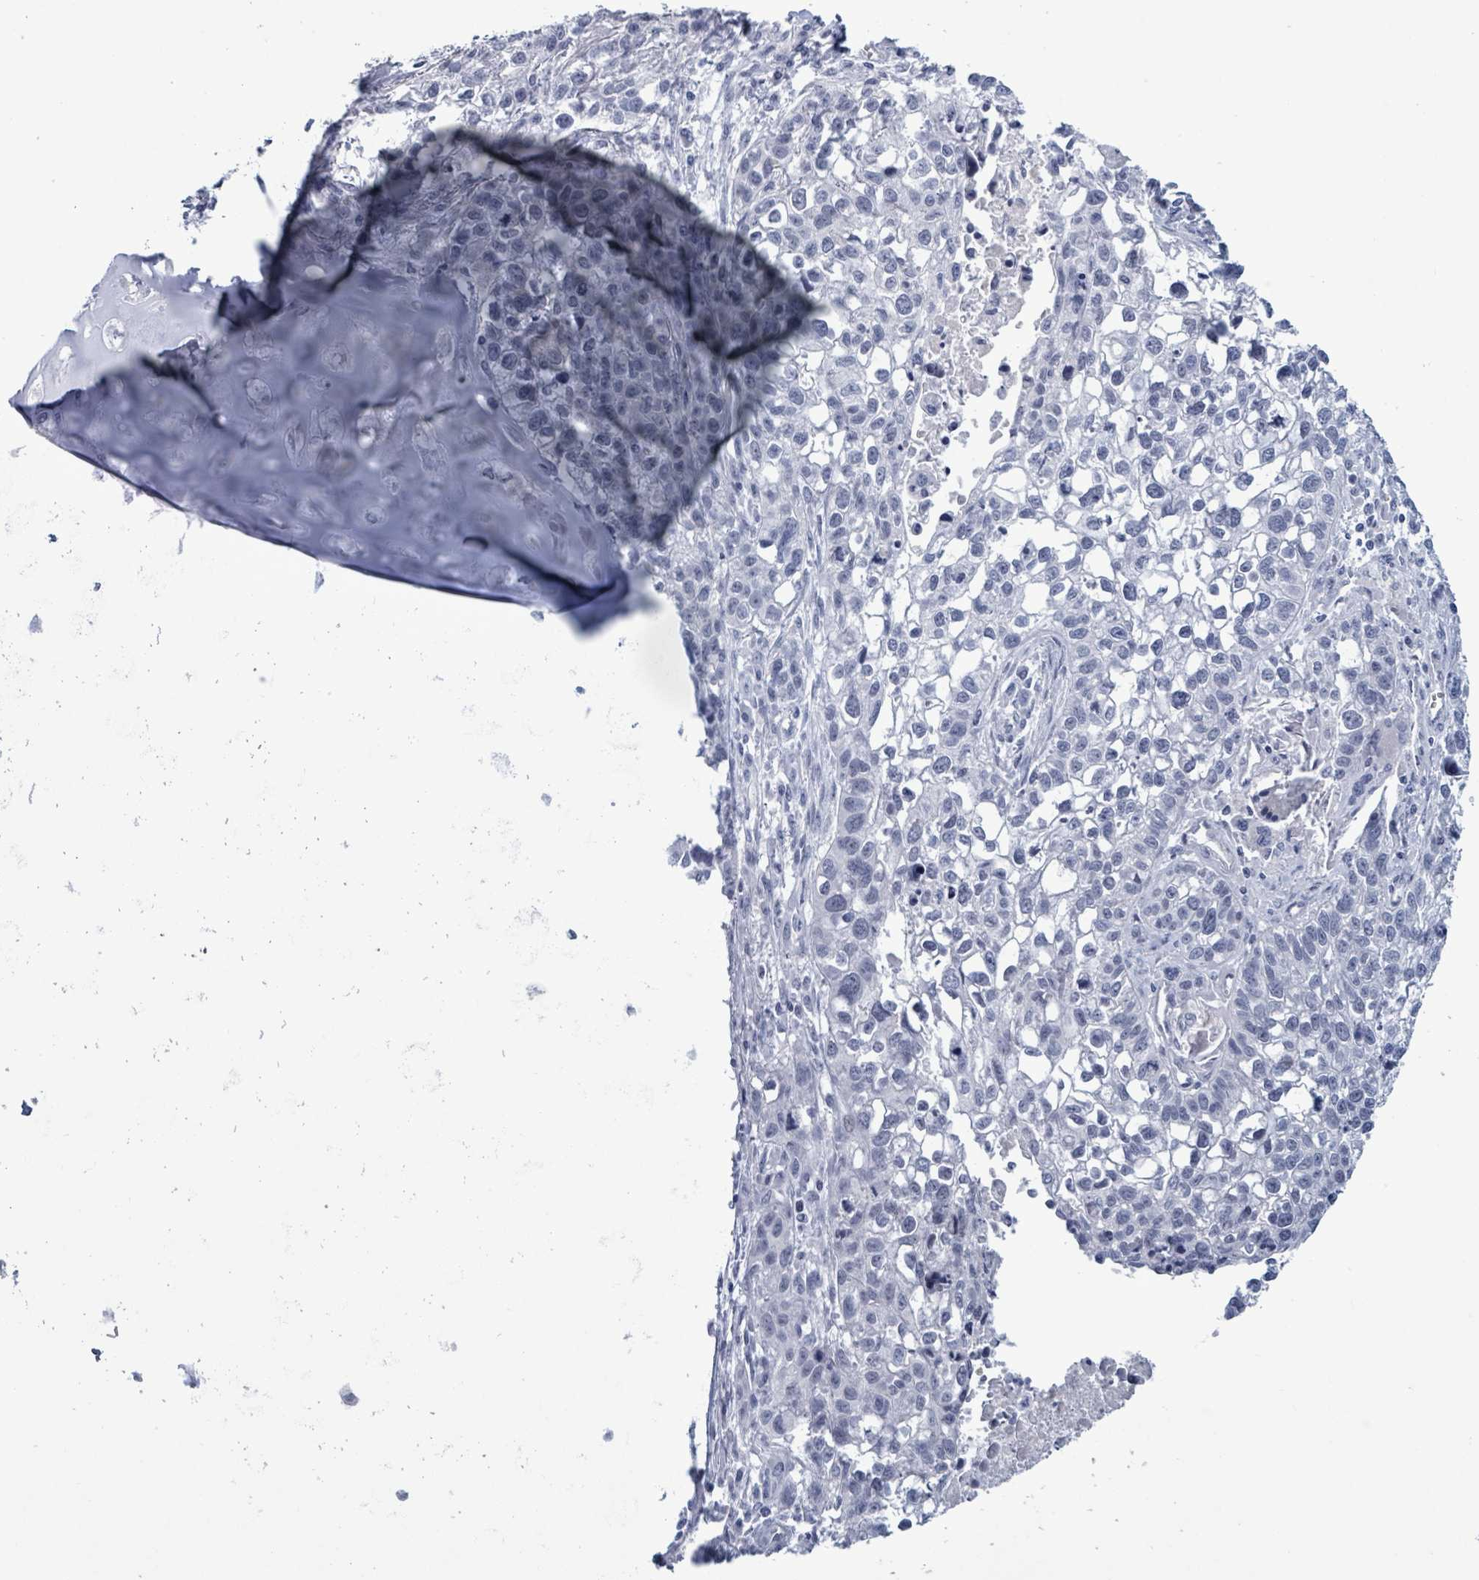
{"staining": {"intensity": "negative", "quantity": "none", "location": "none"}, "tissue": "lung cancer", "cell_type": "Tumor cells", "image_type": "cancer", "snomed": [{"axis": "morphology", "description": "Squamous cell carcinoma, NOS"}, {"axis": "topography", "description": "Lung"}], "caption": "Human lung cancer stained for a protein using immunohistochemistry reveals no staining in tumor cells.", "gene": "ZNF771", "patient": {"sex": "male", "age": 74}}